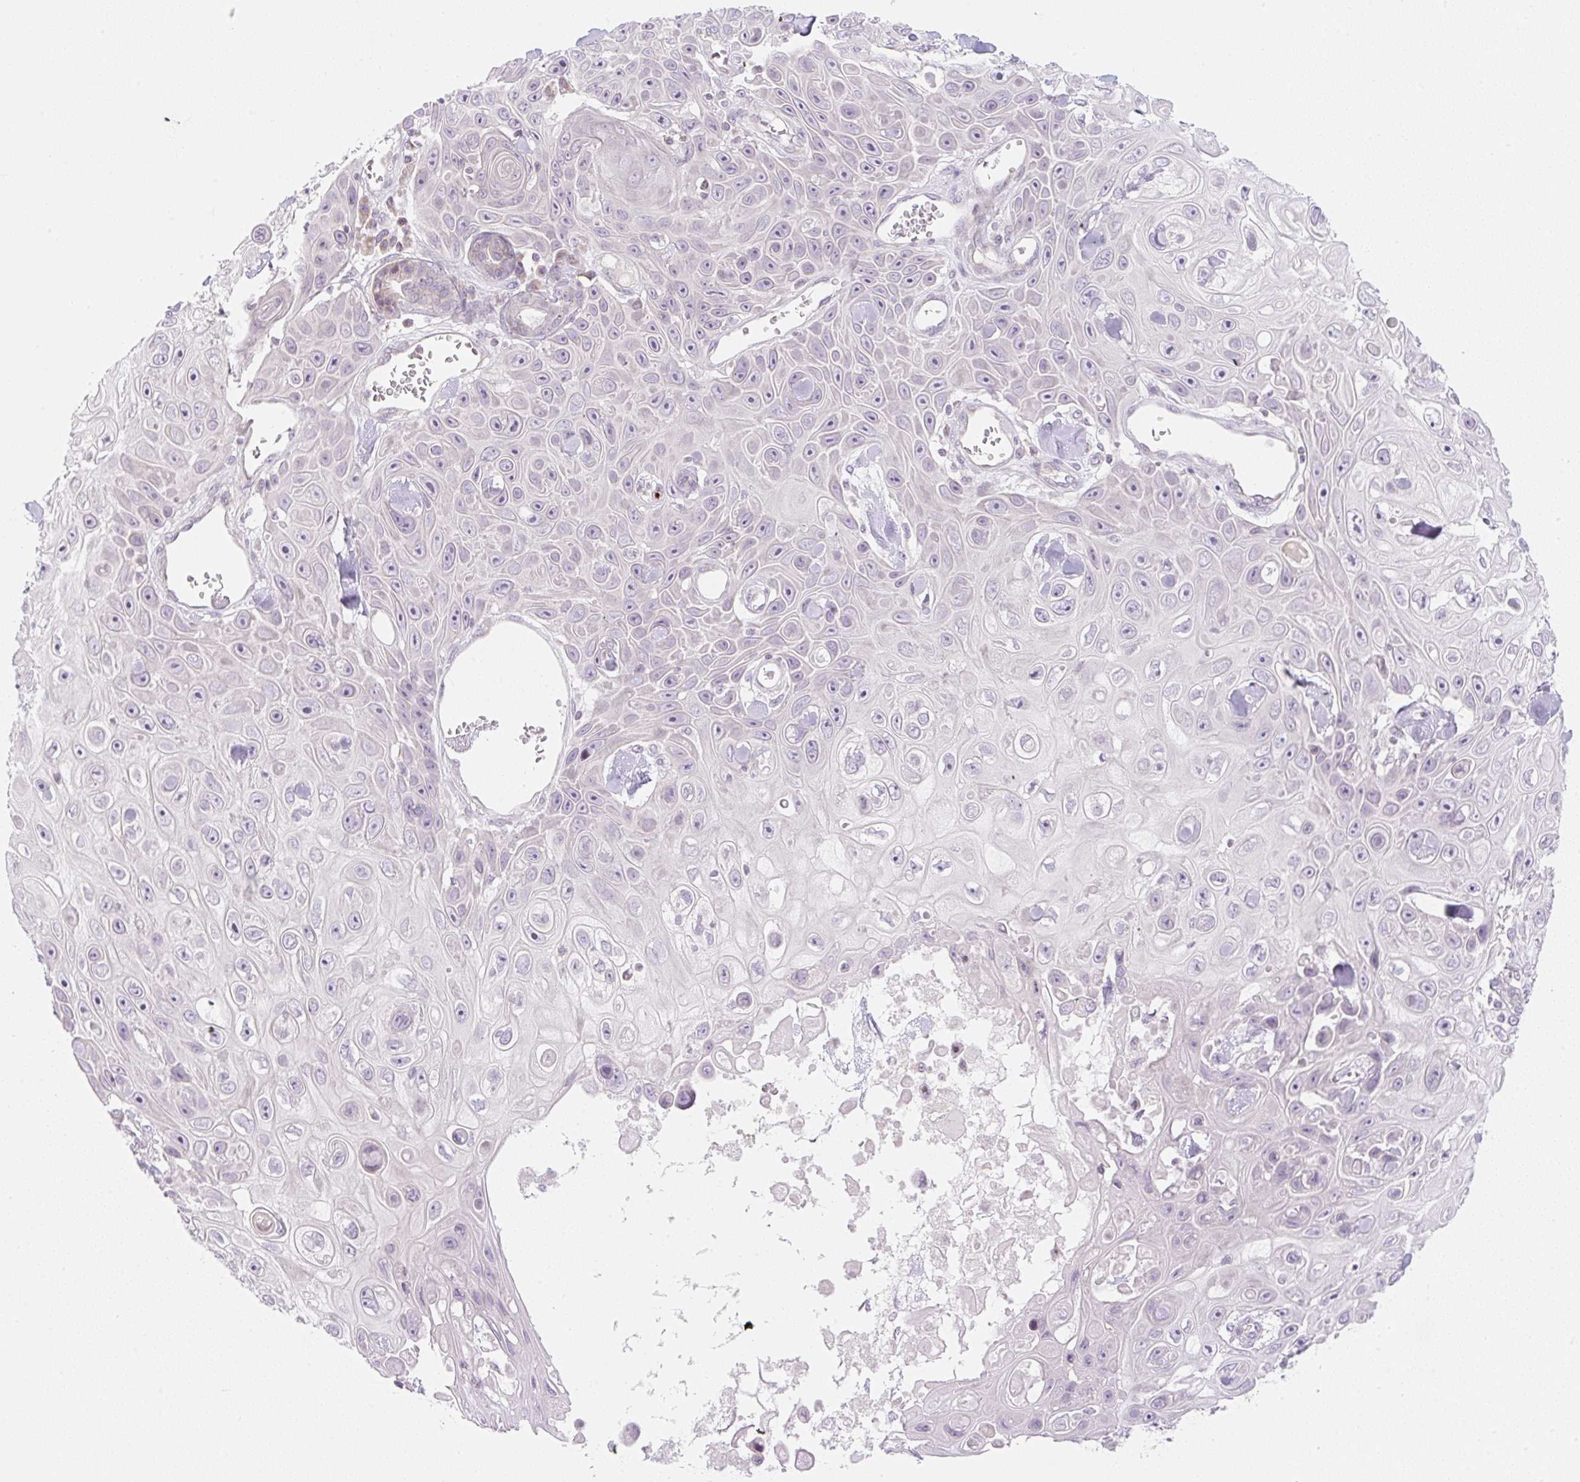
{"staining": {"intensity": "negative", "quantity": "none", "location": "none"}, "tissue": "skin cancer", "cell_type": "Tumor cells", "image_type": "cancer", "snomed": [{"axis": "morphology", "description": "Squamous cell carcinoma, NOS"}, {"axis": "topography", "description": "Skin"}], "caption": "Protein analysis of skin squamous cell carcinoma shows no significant positivity in tumor cells. (Stains: DAB IHC with hematoxylin counter stain, Microscopy: brightfield microscopy at high magnification).", "gene": "CASKIN1", "patient": {"sex": "male", "age": 82}}